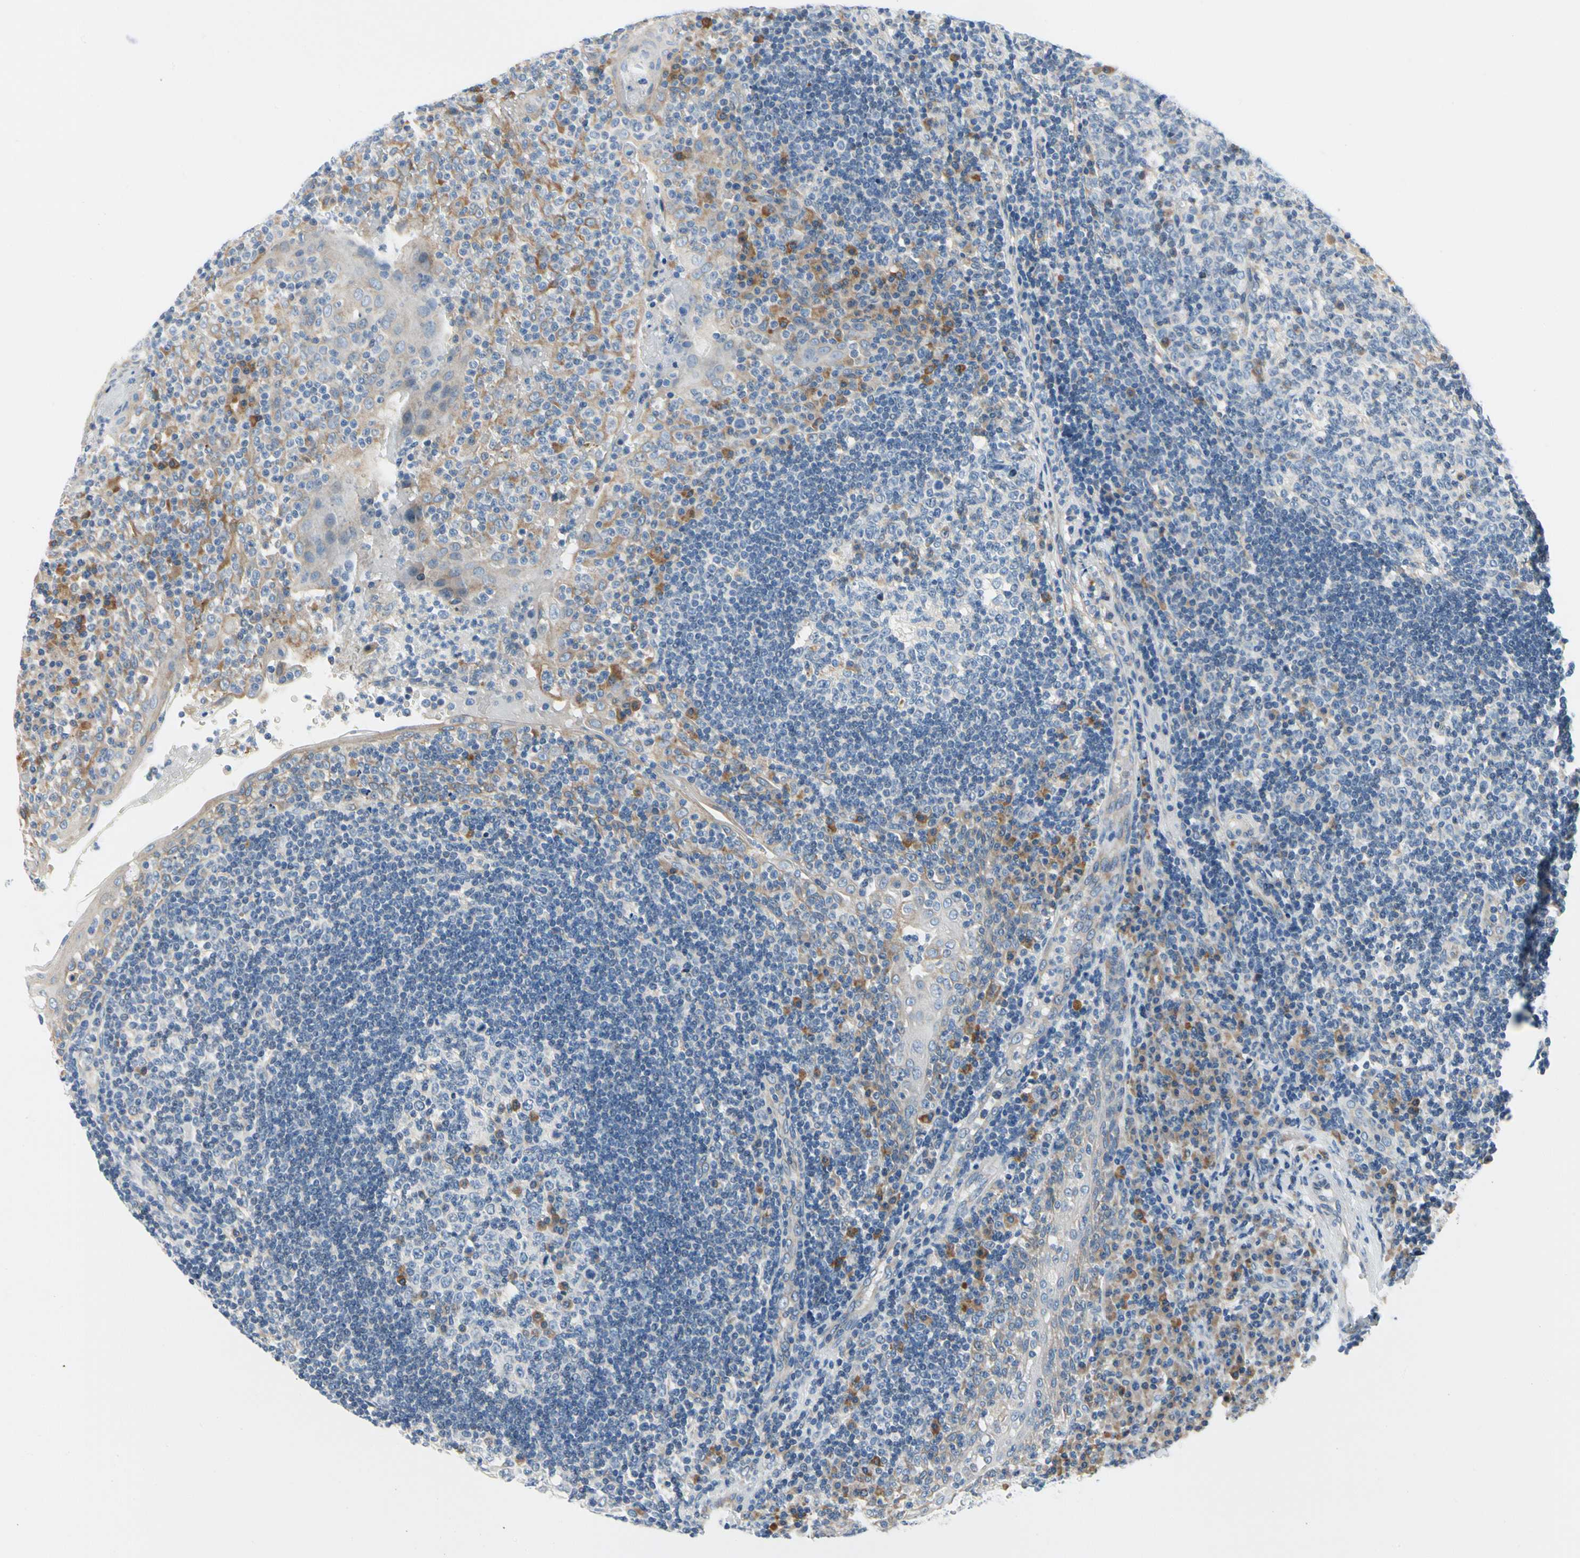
{"staining": {"intensity": "negative", "quantity": "none", "location": "none"}, "tissue": "tonsil", "cell_type": "Germinal center cells", "image_type": "normal", "snomed": [{"axis": "morphology", "description": "Normal tissue, NOS"}, {"axis": "topography", "description": "Tonsil"}], "caption": "DAB (3,3'-diaminobenzidine) immunohistochemical staining of unremarkable tonsil shows no significant staining in germinal center cells.", "gene": "STXBP1", "patient": {"sex": "female", "age": 40}}